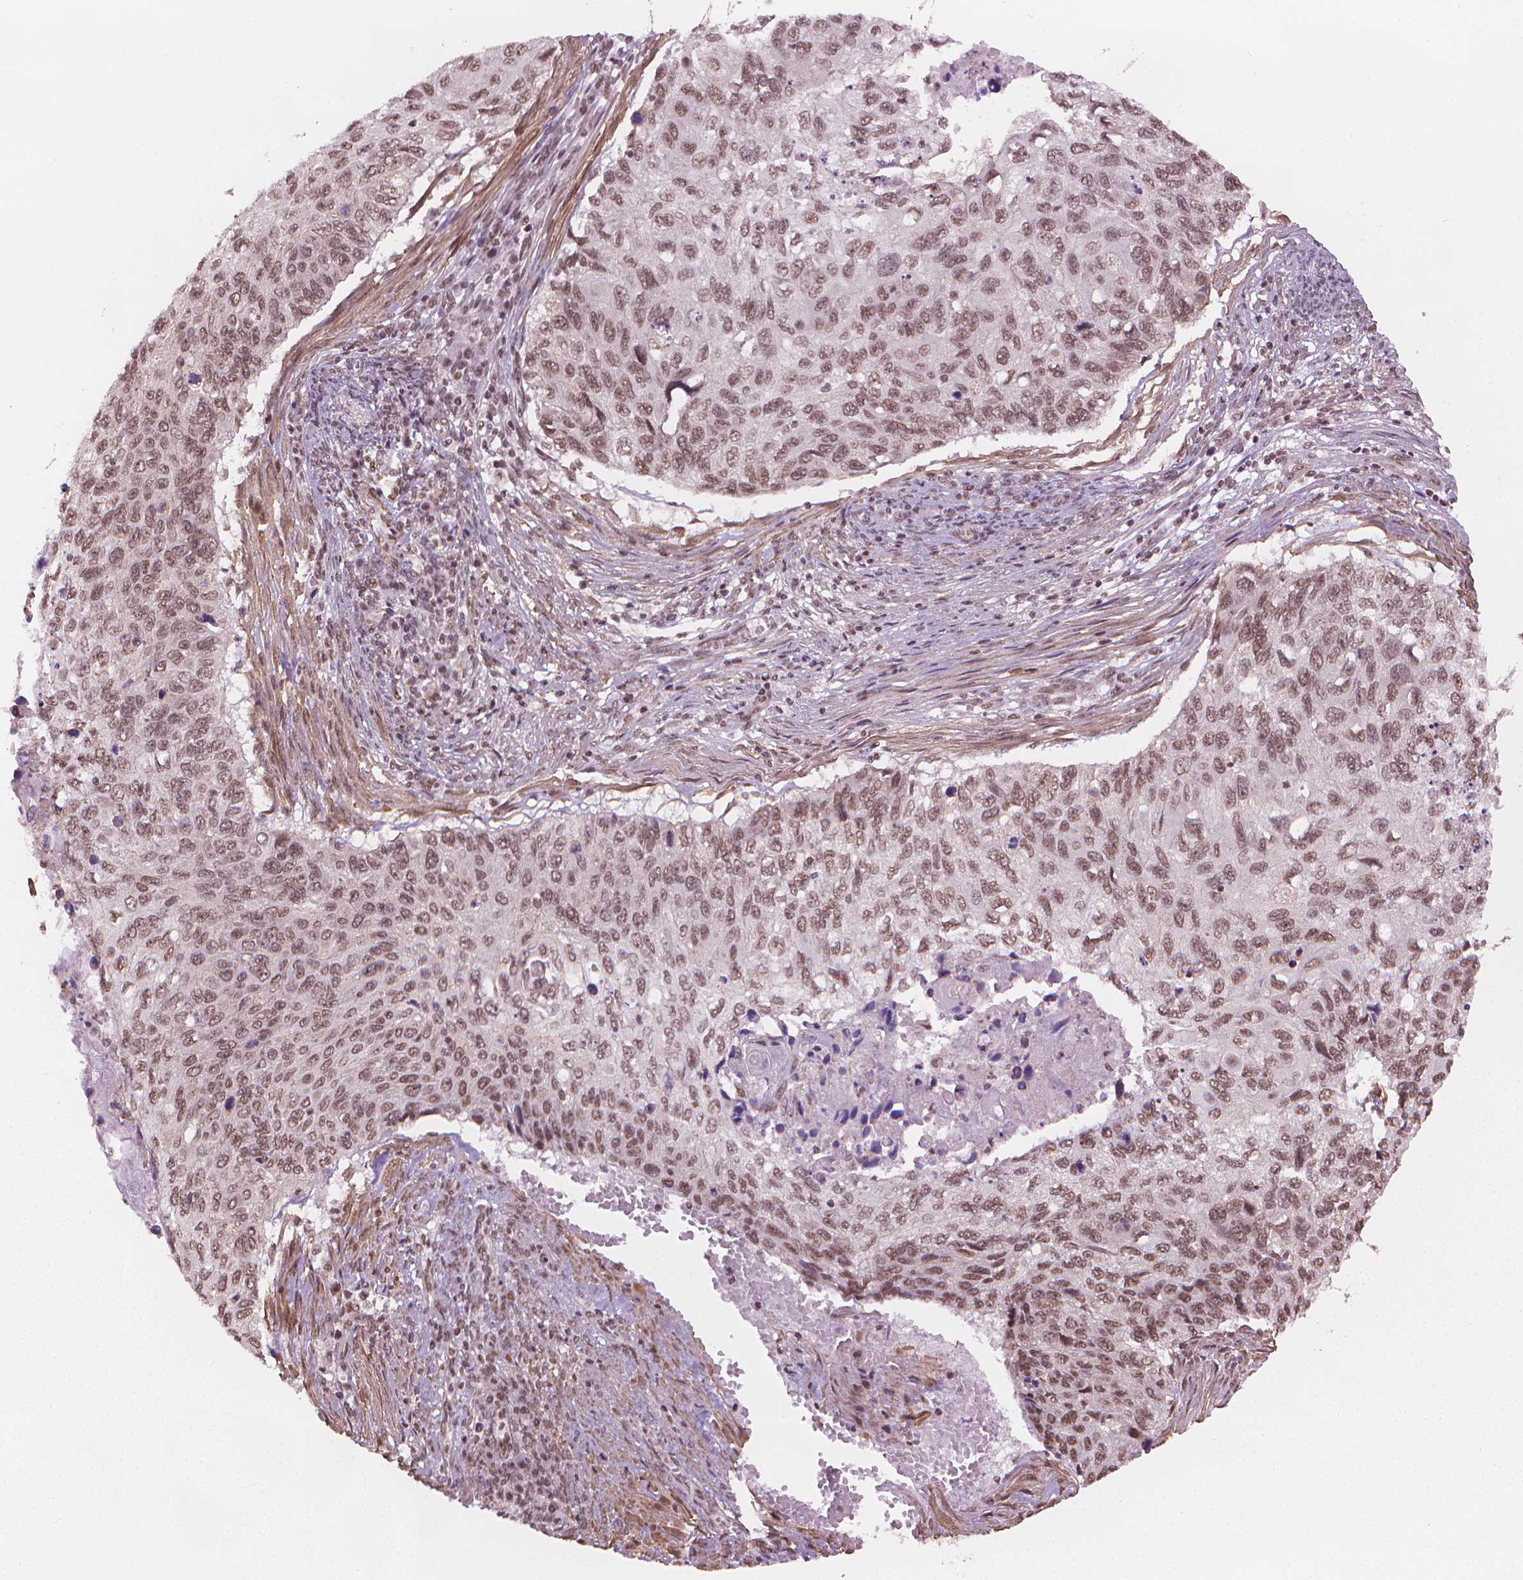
{"staining": {"intensity": "weak", "quantity": ">75%", "location": "nuclear"}, "tissue": "cervical cancer", "cell_type": "Tumor cells", "image_type": "cancer", "snomed": [{"axis": "morphology", "description": "Squamous cell carcinoma, NOS"}, {"axis": "topography", "description": "Cervix"}], "caption": "The photomicrograph reveals a brown stain indicating the presence of a protein in the nuclear of tumor cells in cervical cancer (squamous cell carcinoma).", "gene": "HOXD4", "patient": {"sex": "female", "age": 70}}